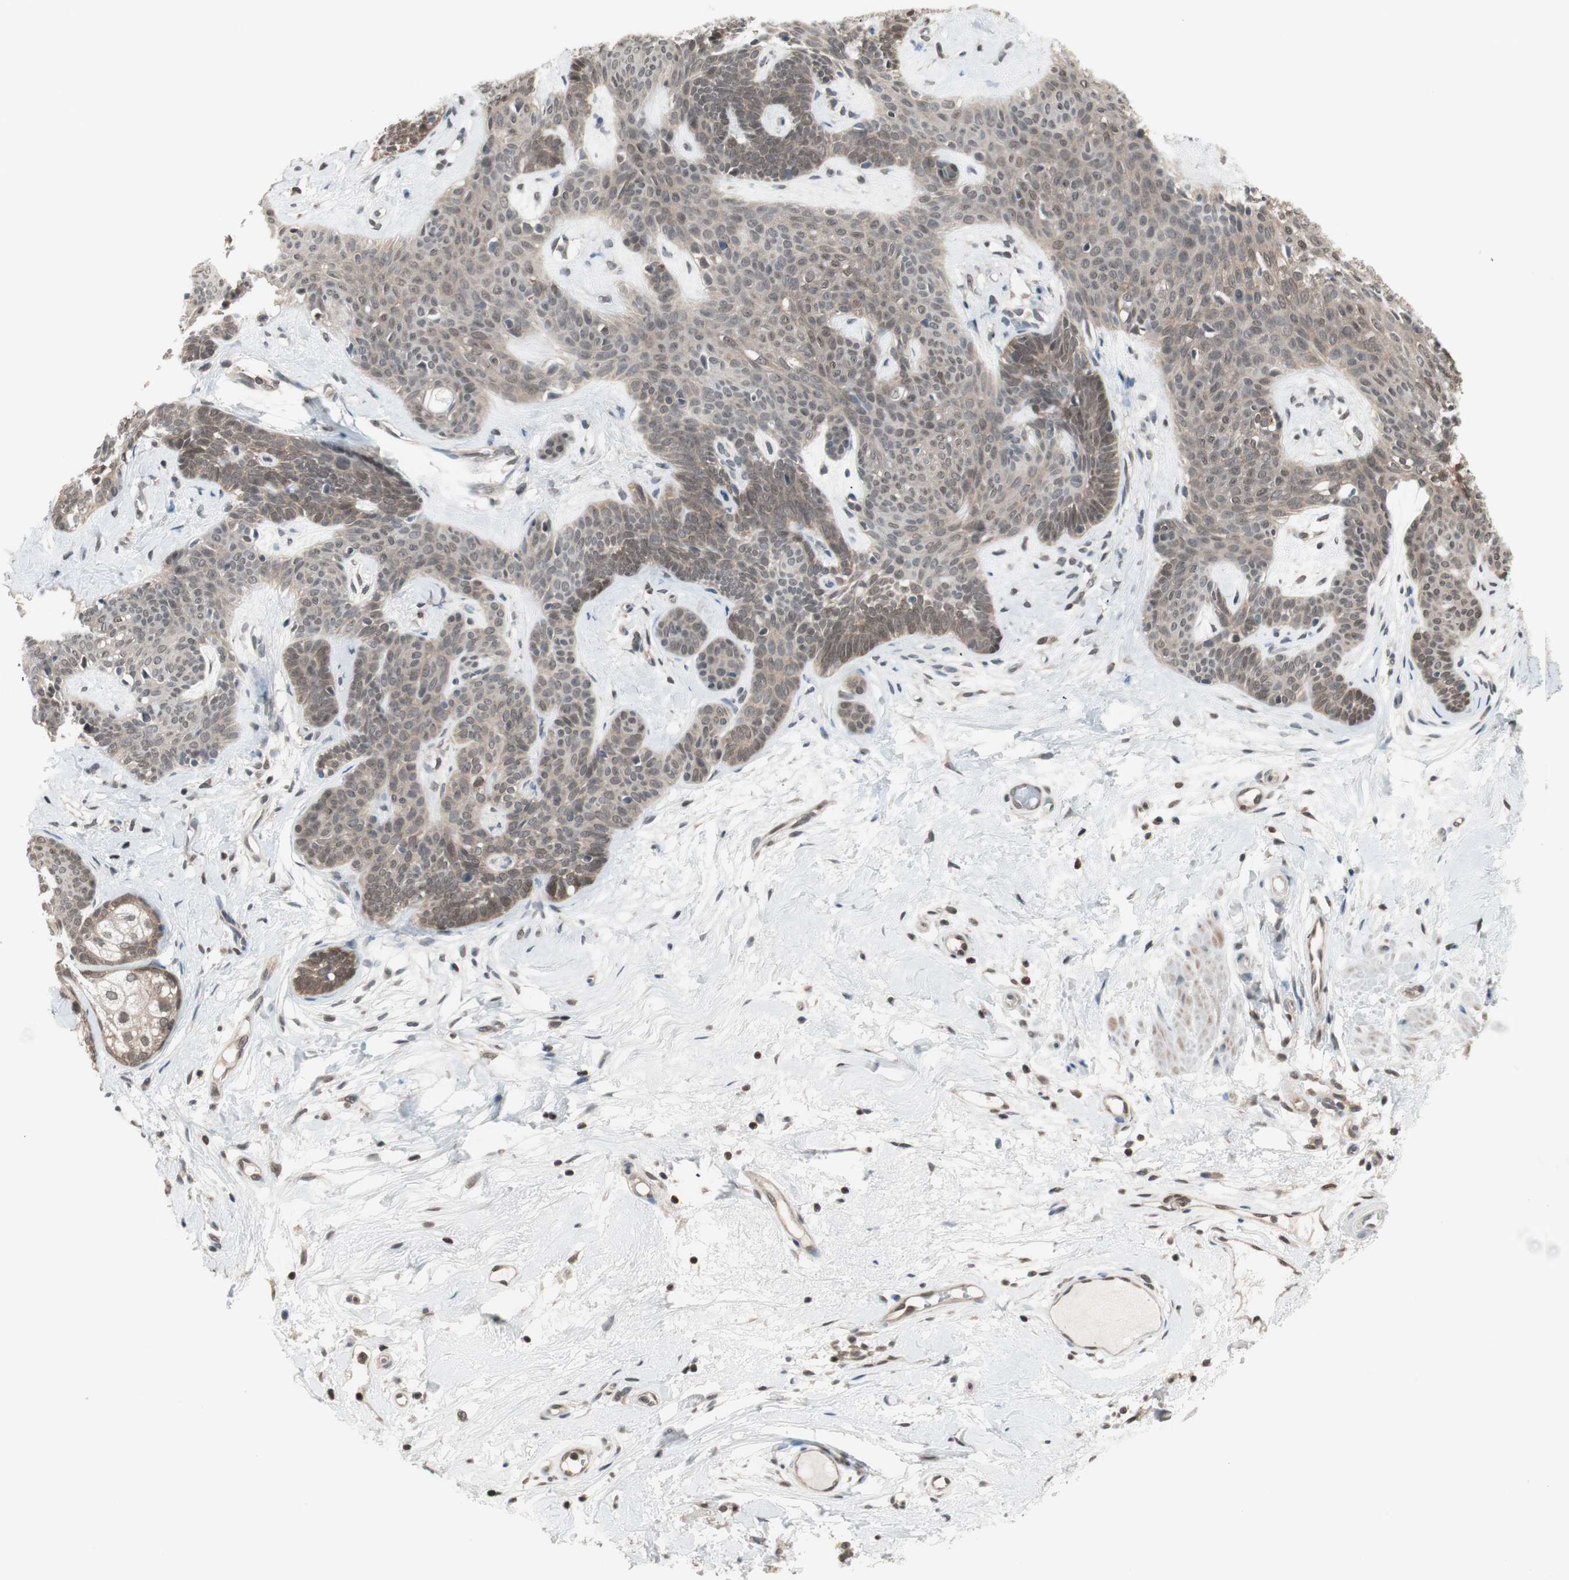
{"staining": {"intensity": "moderate", "quantity": ">75%", "location": "cytoplasmic/membranous"}, "tissue": "skin cancer", "cell_type": "Tumor cells", "image_type": "cancer", "snomed": [{"axis": "morphology", "description": "Developmental malformation"}, {"axis": "morphology", "description": "Basal cell carcinoma"}, {"axis": "topography", "description": "Skin"}], "caption": "Skin basal cell carcinoma stained with a brown dye exhibits moderate cytoplasmic/membranous positive positivity in about >75% of tumor cells.", "gene": "UBE2I", "patient": {"sex": "female", "age": 62}}